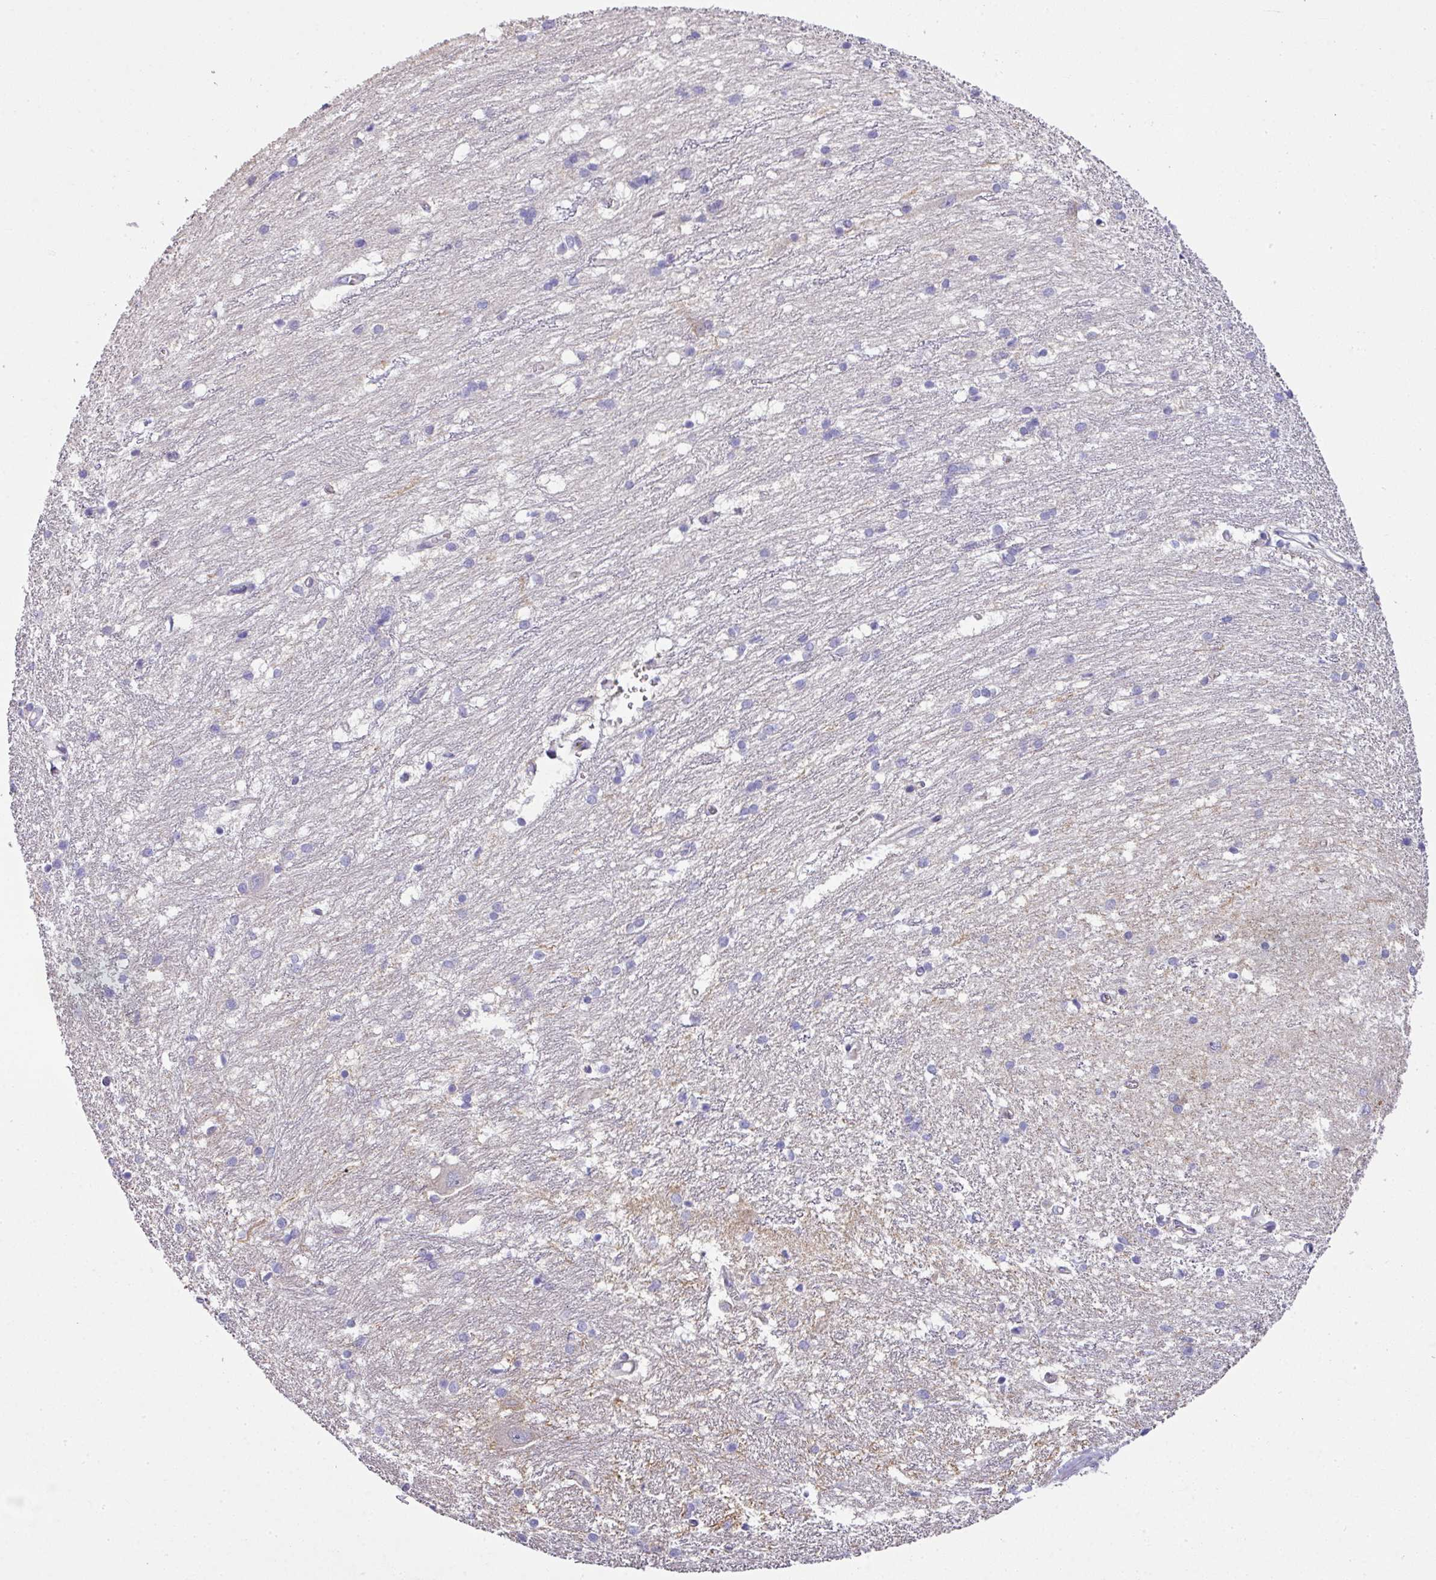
{"staining": {"intensity": "negative", "quantity": "none", "location": "none"}, "tissue": "caudate", "cell_type": "Glial cells", "image_type": "normal", "snomed": [{"axis": "morphology", "description": "Normal tissue, NOS"}, {"axis": "topography", "description": "Lateral ventricle wall"}], "caption": "Glial cells are negative for protein expression in unremarkable human caudate. The staining is performed using DAB brown chromogen with nuclei counter-stained in using hematoxylin.", "gene": "PALS2", "patient": {"sex": "male", "age": 37}}